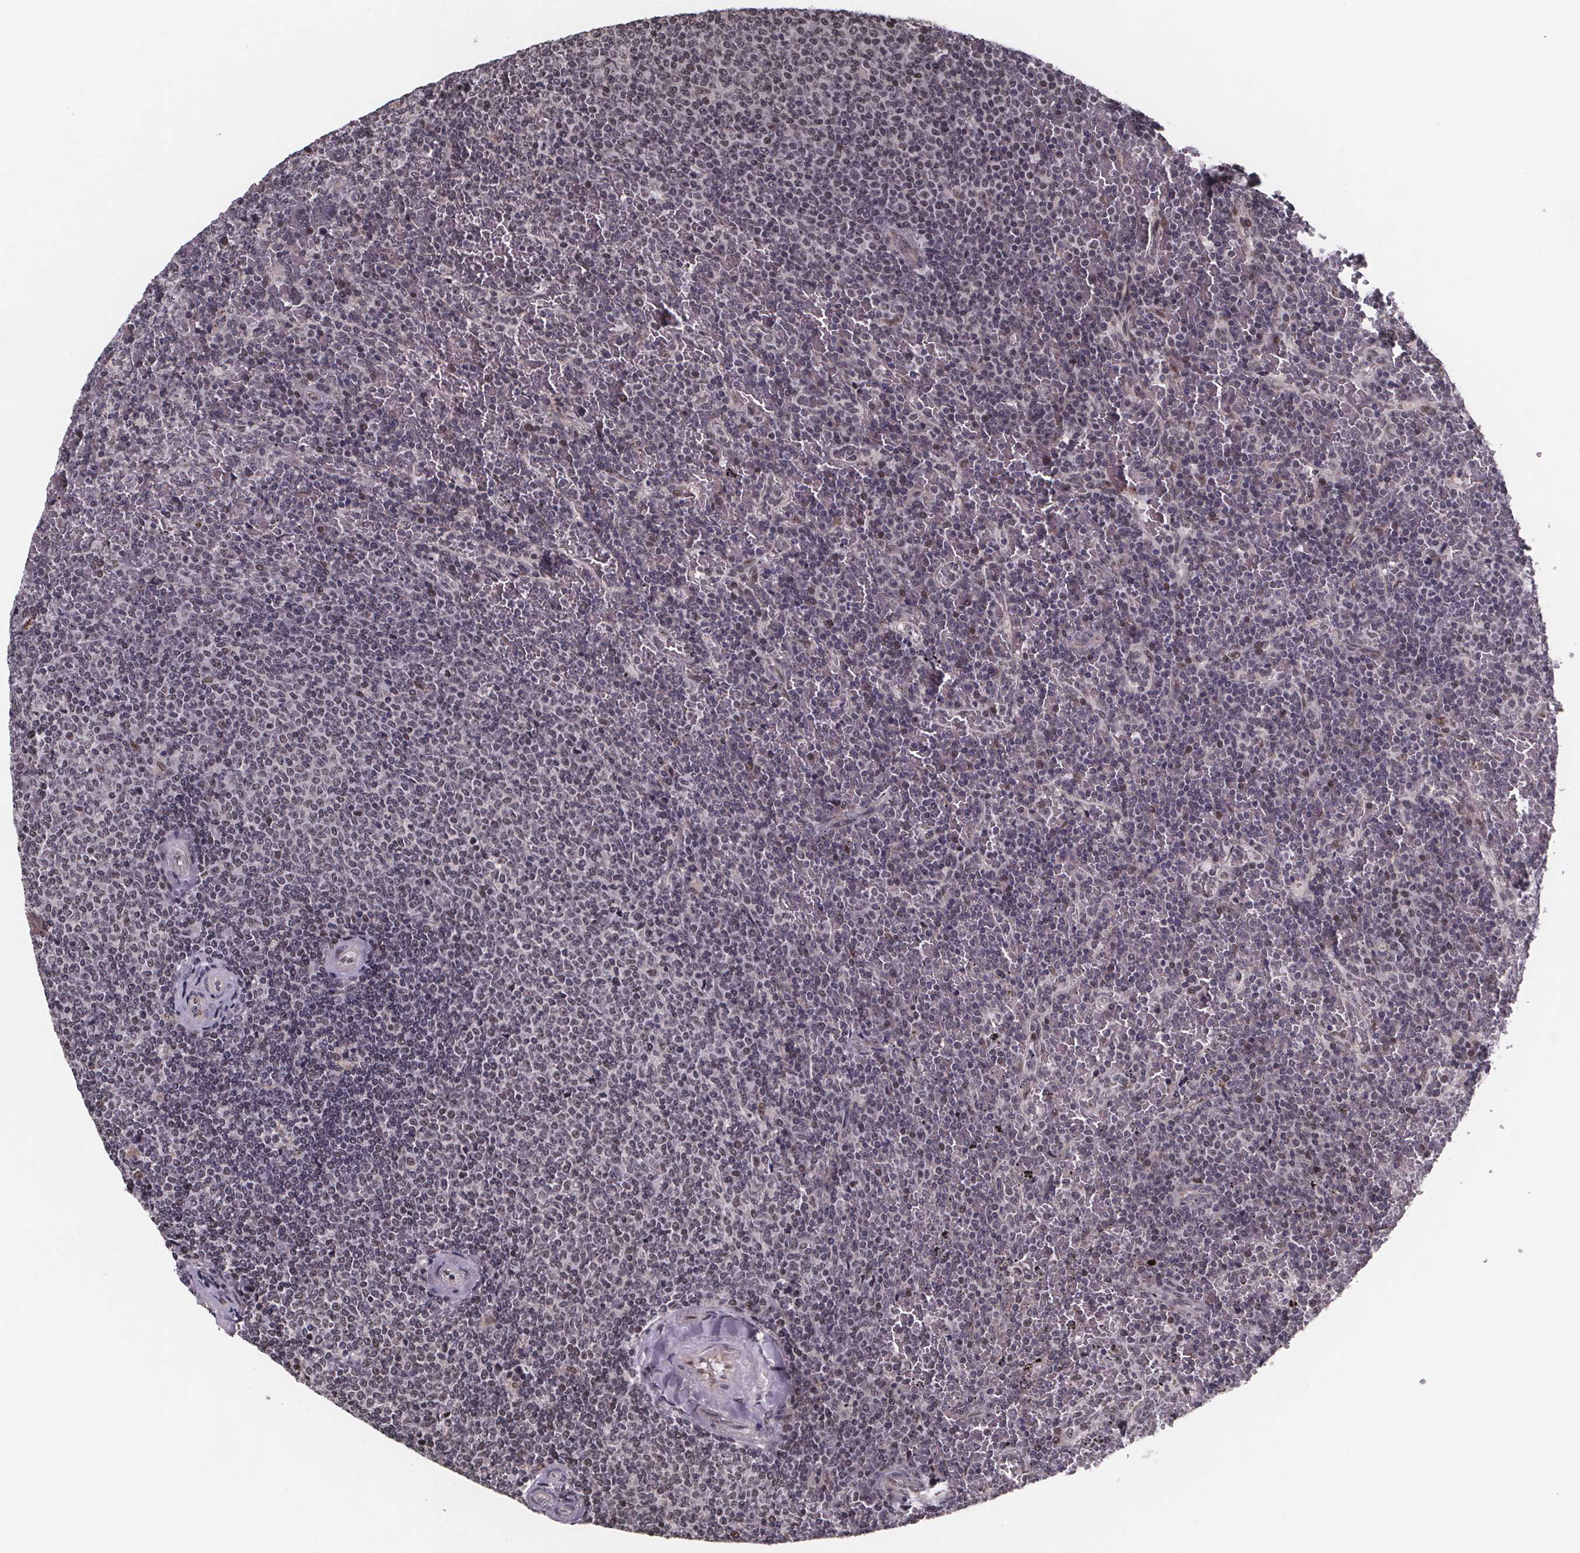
{"staining": {"intensity": "negative", "quantity": "none", "location": "none"}, "tissue": "lymphoma", "cell_type": "Tumor cells", "image_type": "cancer", "snomed": [{"axis": "morphology", "description": "Malignant lymphoma, non-Hodgkin's type, Low grade"}, {"axis": "topography", "description": "Spleen"}], "caption": "The micrograph shows no staining of tumor cells in malignant lymphoma, non-Hodgkin's type (low-grade).", "gene": "U2SURP", "patient": {"sex": "female", "age": 77}}